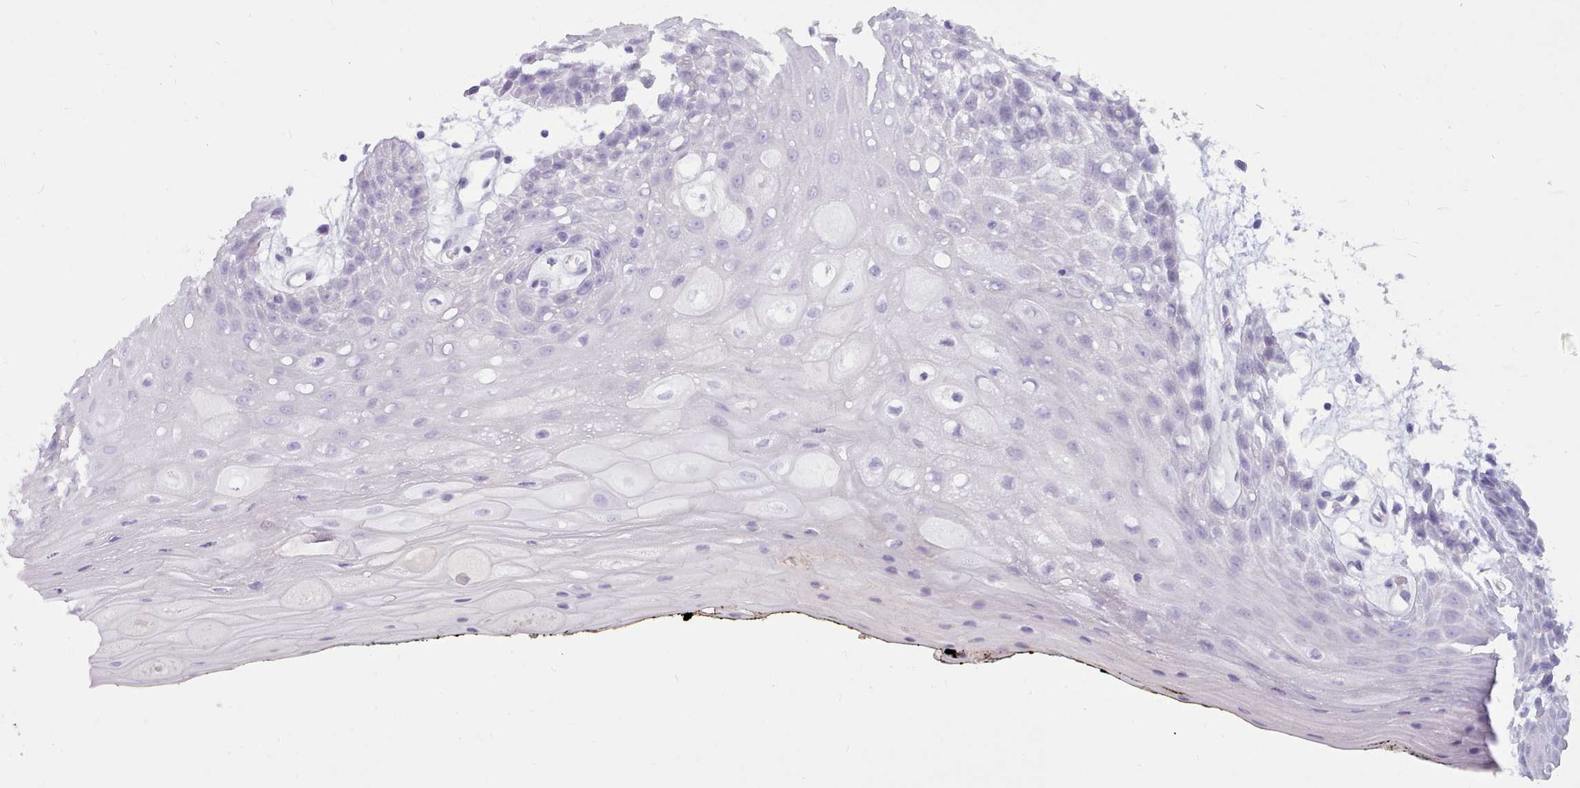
{"staining": {"intensity": "negative", "quantity": "none", "location": "none"}, "tissue": "oral mucosa", "cell_type": "Squamous epithelial cells", "image_type": "normal", "snomed": [{"axis": "morphology", "description": "Normal tissue, NOS"}, {"axis": "topography", "description": "Oral tissue"}, {"axis": "topography", "description": "Tounge, NOS"}], "caption": "This is an immunohistochemistry (IHC) histopathology image of normal human oral mucosa. There is no positivity in squamous epithelial cells.", "gene": "NKX1", "patient": {"sex": "female", "age": 59}}